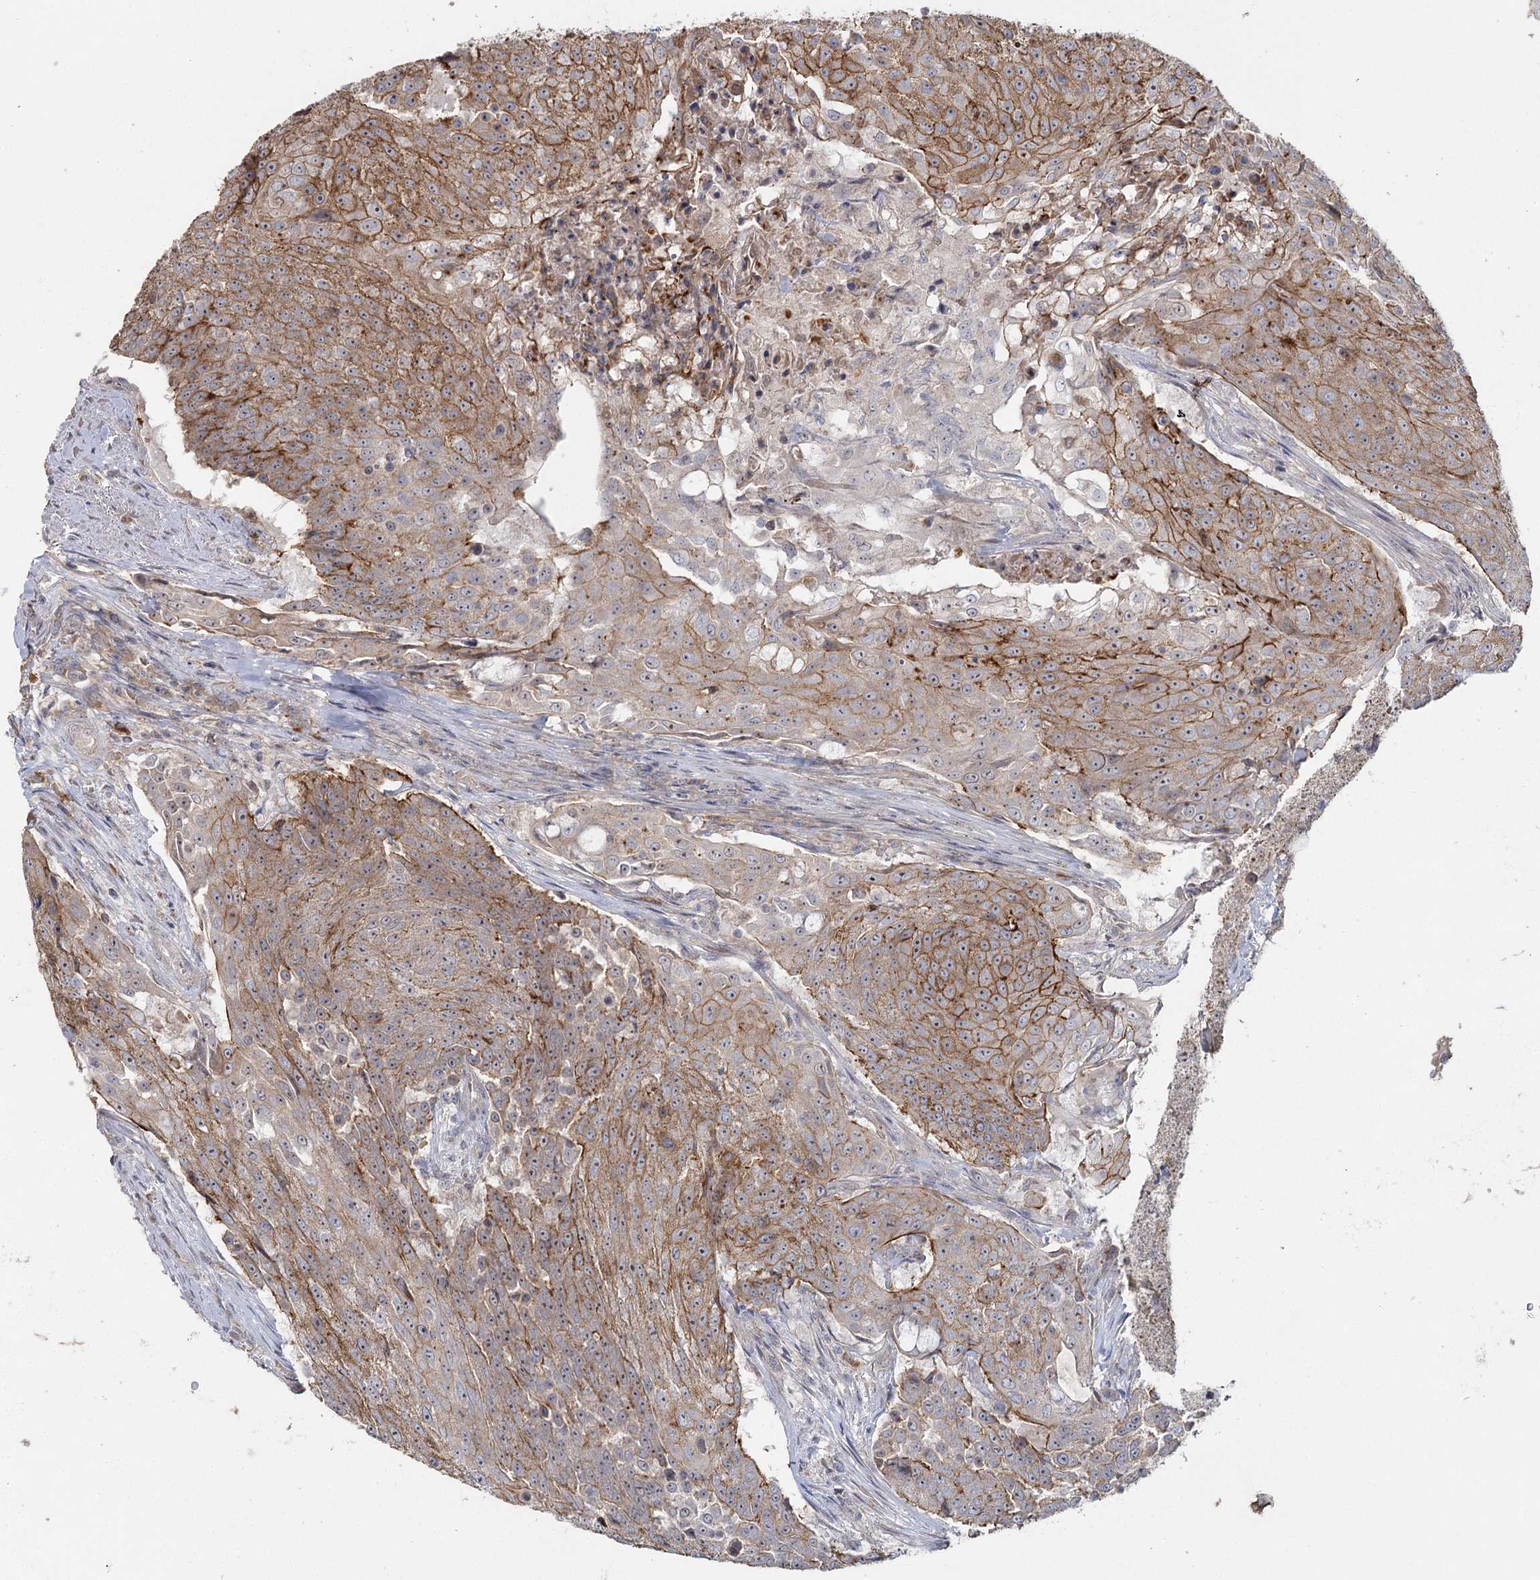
{"staining": {"intensity": "moderate", "quantity": ">75%", "location": "cytoplasmic/membranous"}, "tissue": "urothelial cancer", "cell_type": "Tumor cells", "image_type": "cancer", "snomed": [{"axis": "morphology", "description": "Urothelial carcinoma, High grade"}, {"axis": "topography", "description": "Urinary bladder"}], "caption": "IHC photomicrograph of human high-grade urothelial carcinoma stained for a protein (brown), which exhibits medium levels of moderate cytoplasmic/membranous expression in approximately >75% of tumor cells.", "gene": "ANGPTL5", "patient": {"sex": "female", "age": 63}}